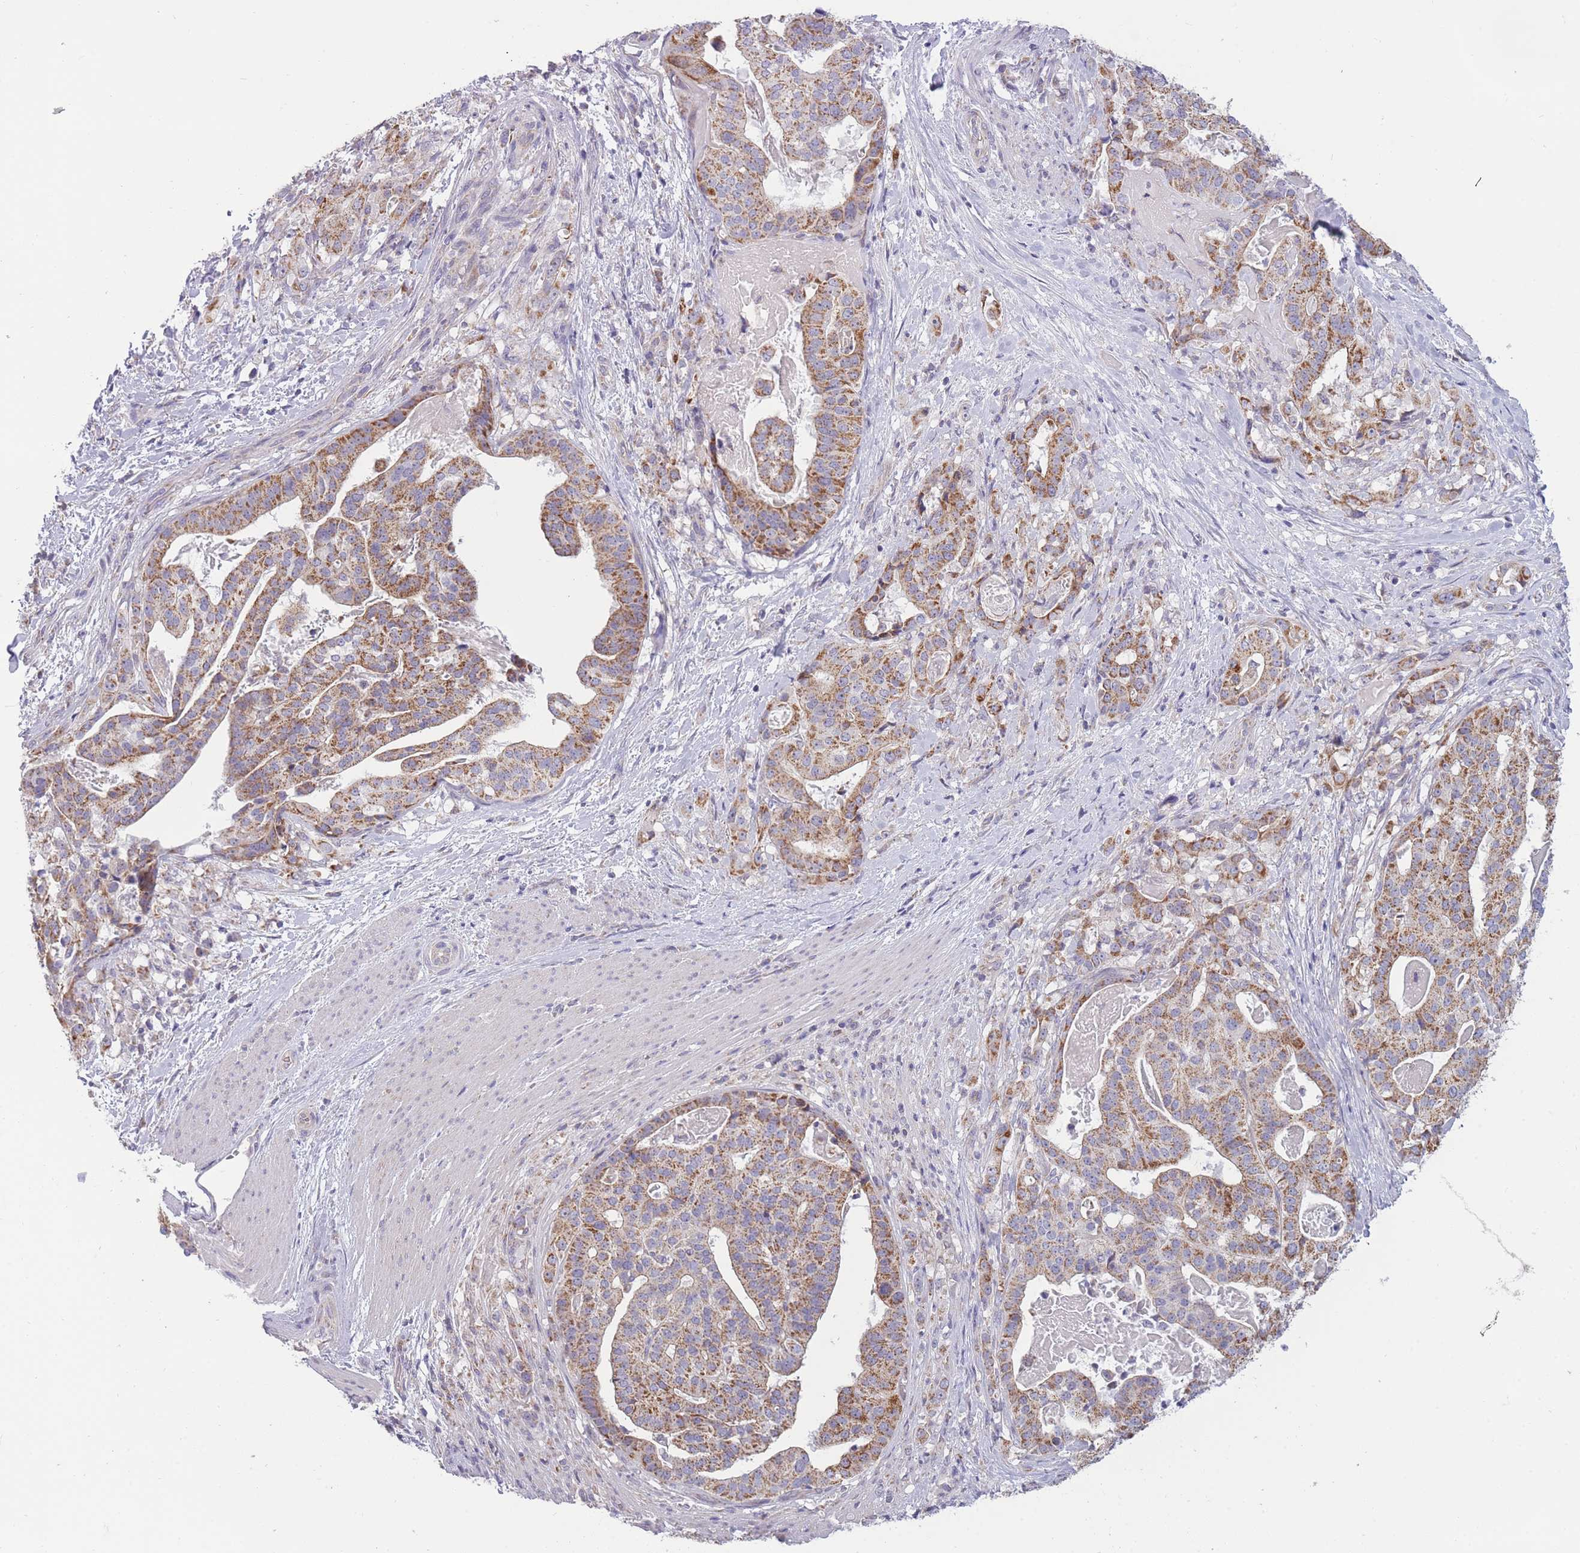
{"staining": {"intensity": "moderate", "quantity": ">75%", "location": "cytoplasmic/membranous"}, "tissue": "stomach cancer", "cell_type": "Tumor cells", "image_type": "cancer", "snomed": [{"axis": "morphology", "description": "Adenocarcinoma, NOS"}, {"axis": "topography", "description": "Stomach"}], "caption": "There is medium levels of moderate cytoplasmic/membranous positivity in tumor cells of stomach cancer (adenocarcinoma), as demonstrated by immunohistochemical staining (brown color).", "gene": "MRPS18C", "patient": {"sex": "male", "age": 48}}